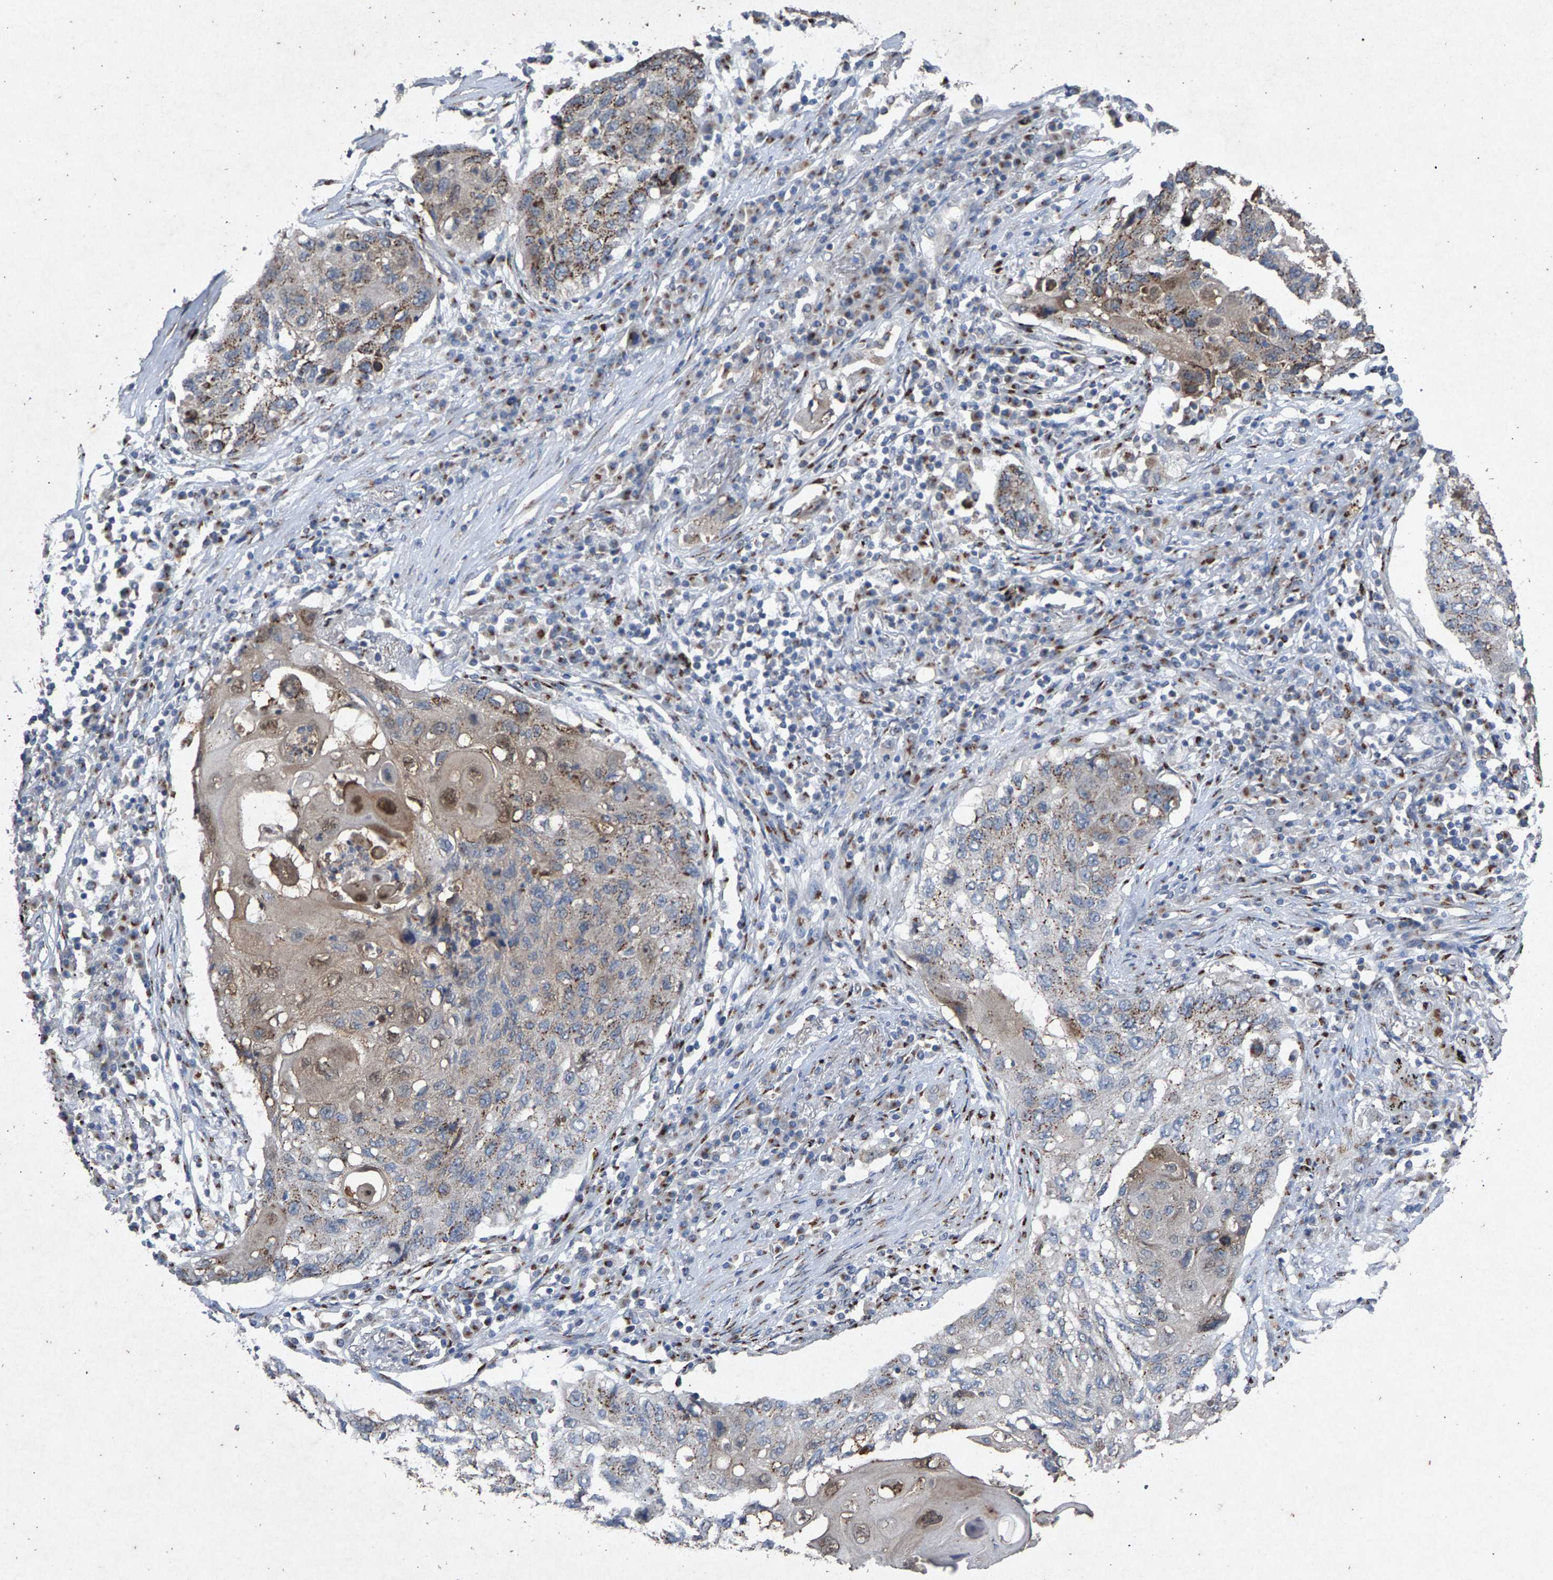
{"staining": {"intensity": "weak", "quantity": ">75%", "location": "cytoplasmic/membranous"}, "tissue": "lung cancer", "cell_type": "Tumor cells", "image_type": "cancer", "snomed": [{"axis": "morphology", "description": "Squamous cell carcinoma, NOS"}, {"axis": "topography", "description": "Lung"}], "caption": "DAB immunohistochemical staining of human lung squamous cell carcinoma demonstrates weak cytoplasmic/membranous protein expression in about >75% of tumor cells. (DAB IHC with brightfield microscopy, high magnification).", "gene": "MAN2A1", "patient": {"sex": "female", "age": 63}}